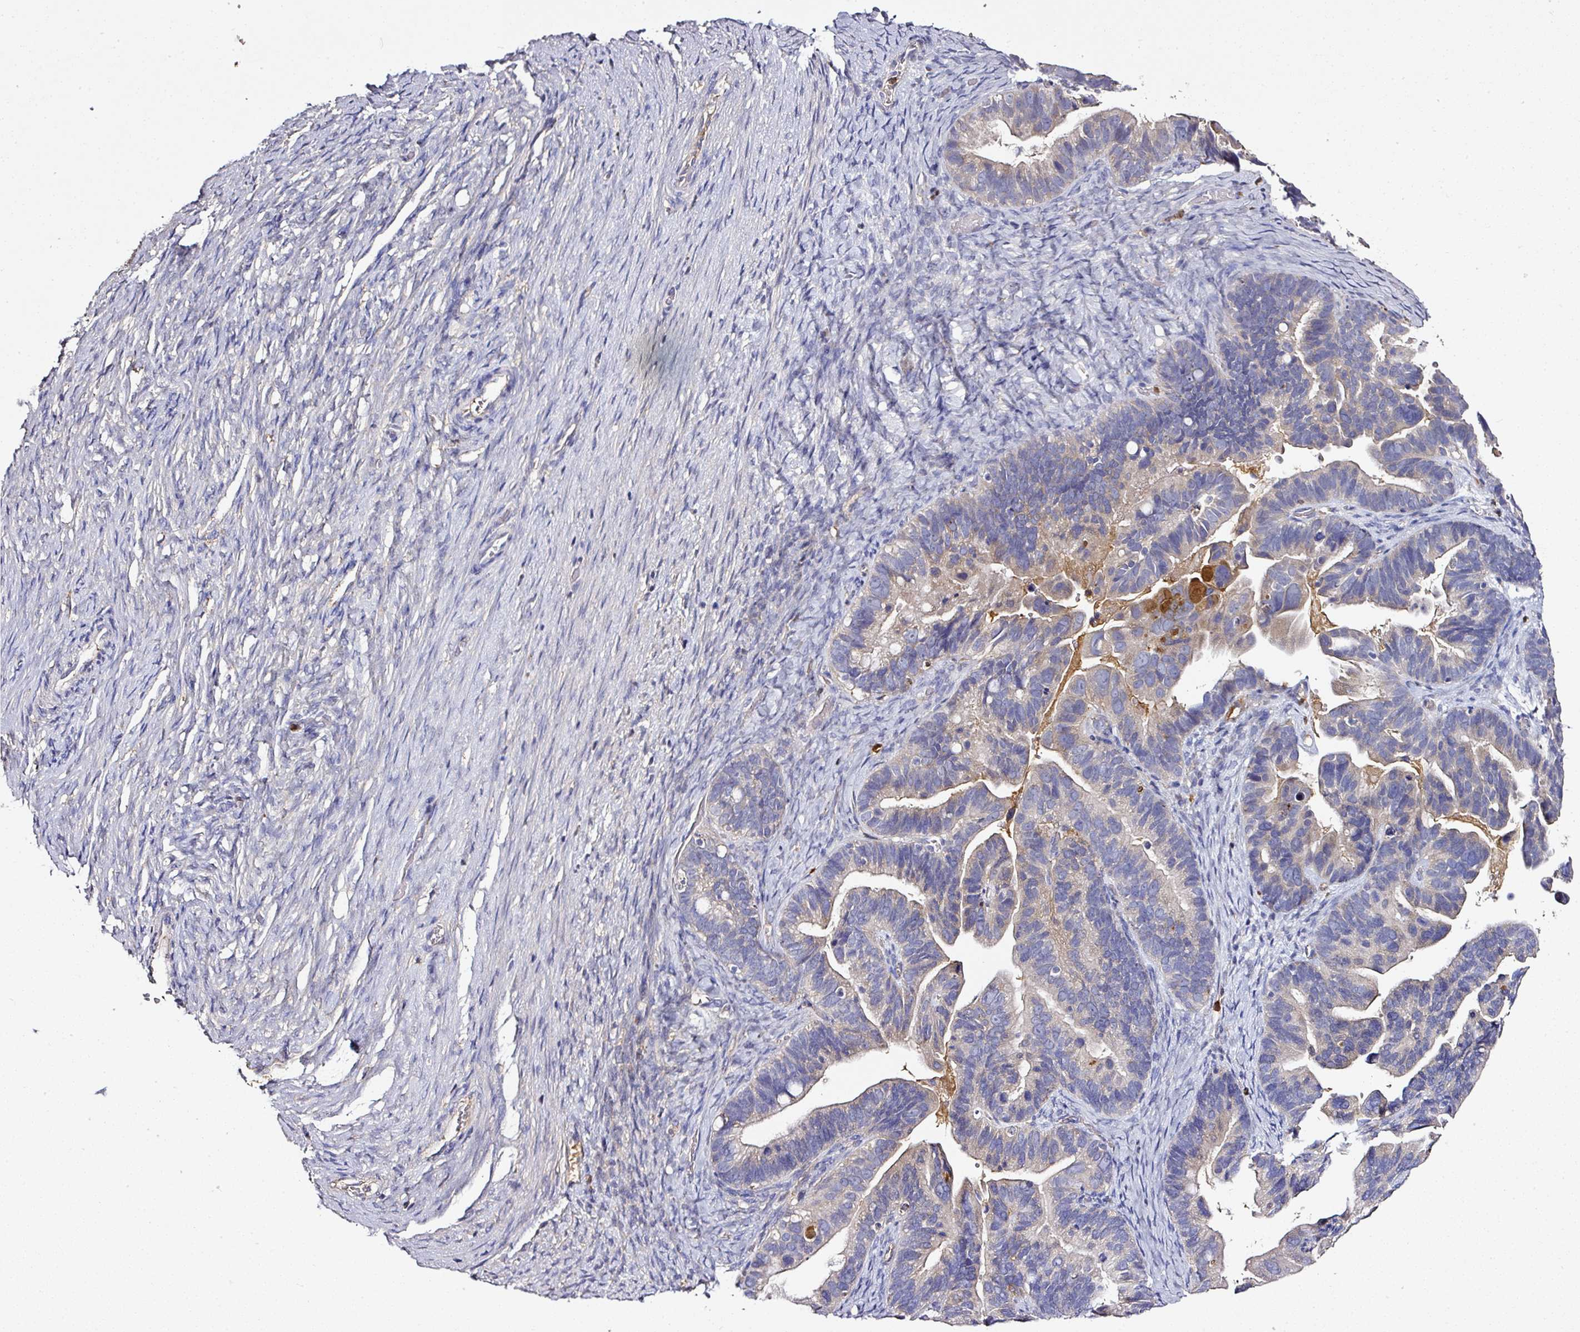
{"staining": {"intensity": "weak", "quantity": "<25%", "location": "cytoplasmic/membranous"}, "tissue": "ovarian cancer", "cell_type": "Tumor cells", "image_type": "cancer", "snomed": [{"axis": "morphology", "description": "Cystadenocarcinoma, serous, NOS"}, {"axis": "topography", "description": "Ovary"}], "caption": "Immunohistochemical staining of ovarian serous cystadenocarcinoma displays no significant staining in tumor cells. (Brightfield microscopy of DAB (3,3'-diaminobenzidine) immunohistochemistry (IHC) at high magnification).", "gene": "CAB39L", "patient": {"sex": "female", "age": 56}}